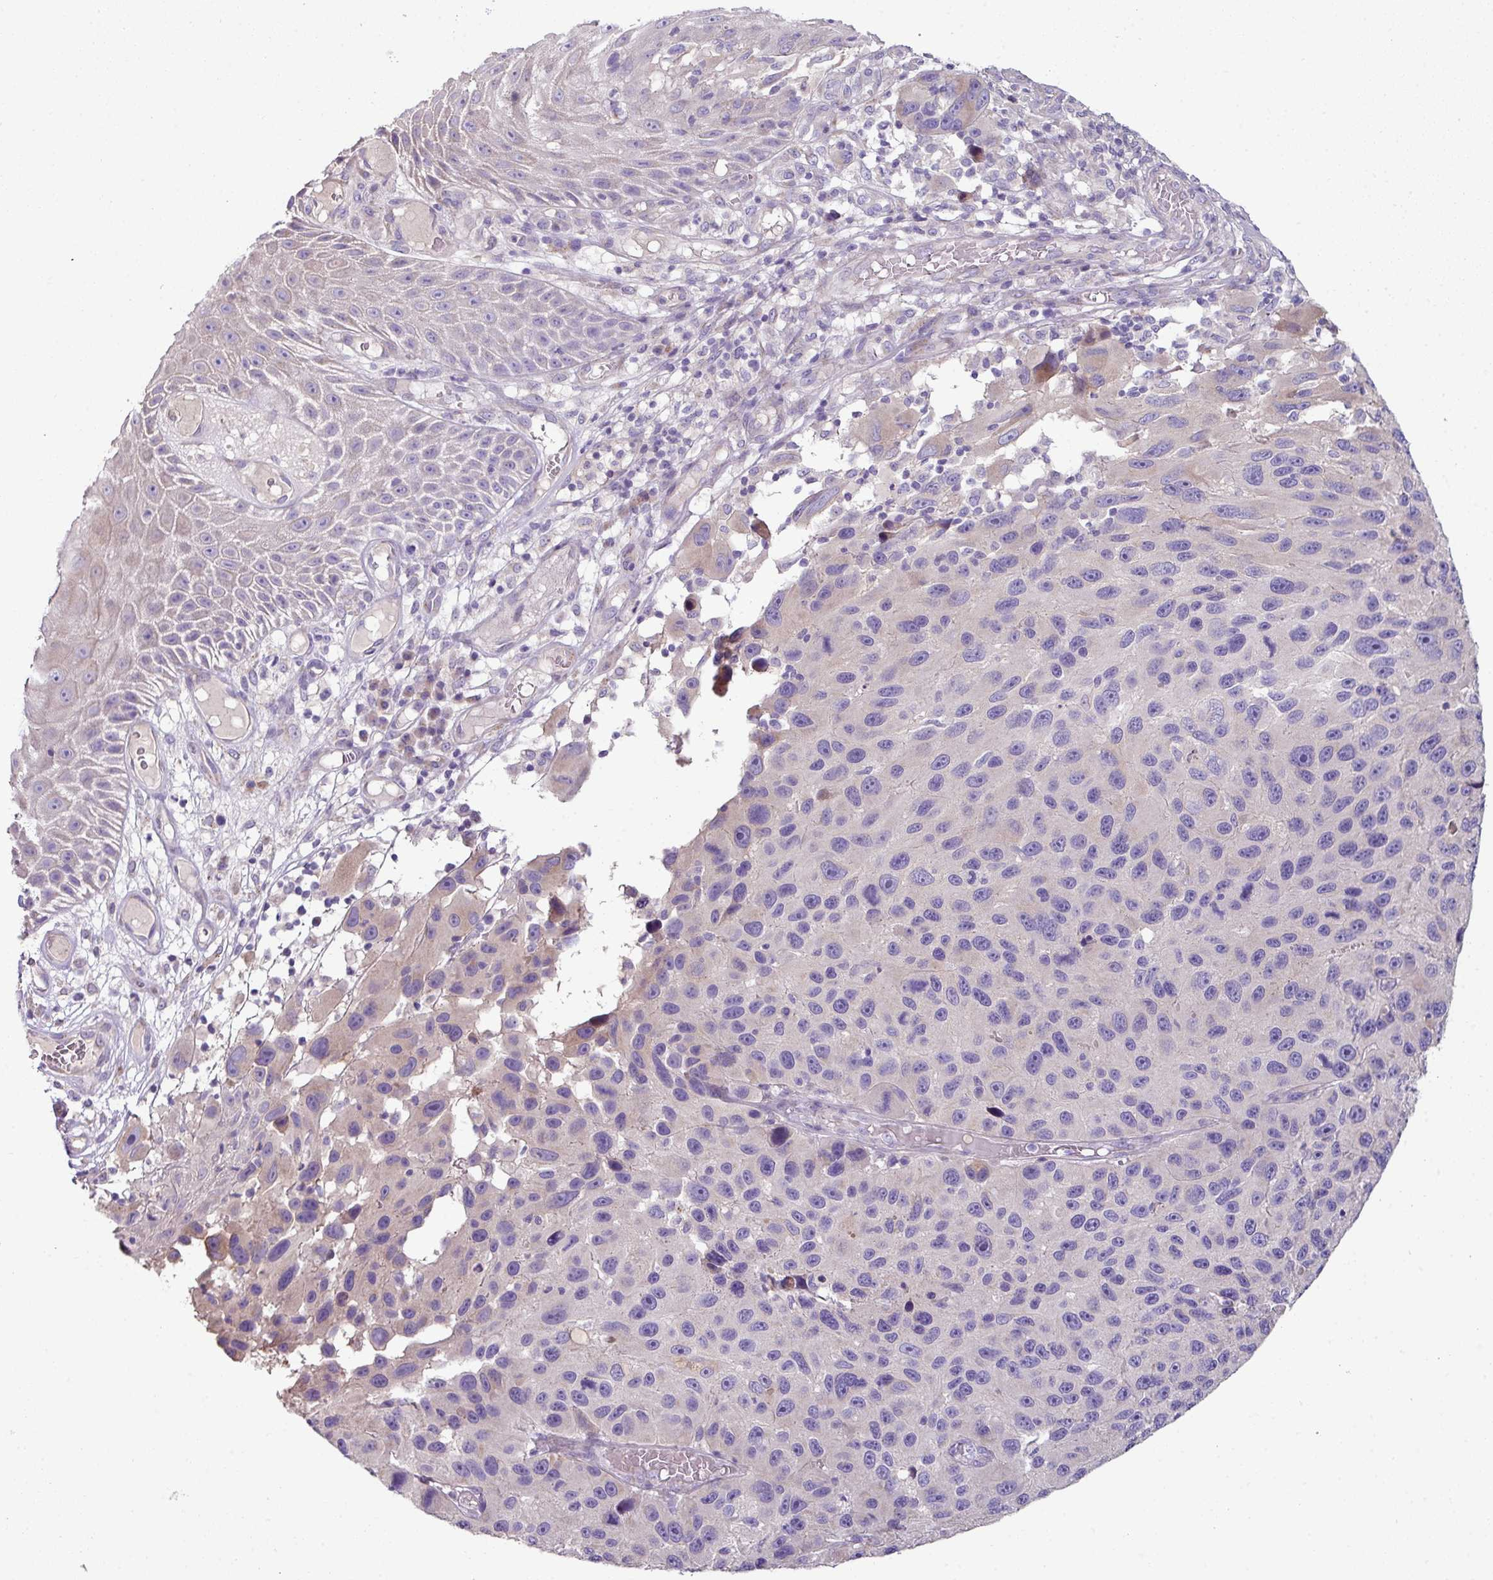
{"staining": {"intensity": "negative", "quantity": "none", "location": "none"}, "tissue": "melanoma", "cell_type": "Tumor cells", "image_type": "cancer", "snomed": [{"axis": "morphology", "description": "Malignant melanoma, NOS"}, {"axis": "topography", "description": "Skin"}], "caption": "Immunohistochemistry image of human melanoma stained for a protein (brown), which shows no expression in tumor cells.", "gene": "LRRC9", "patient": {"sex": "male", "age": 53}}